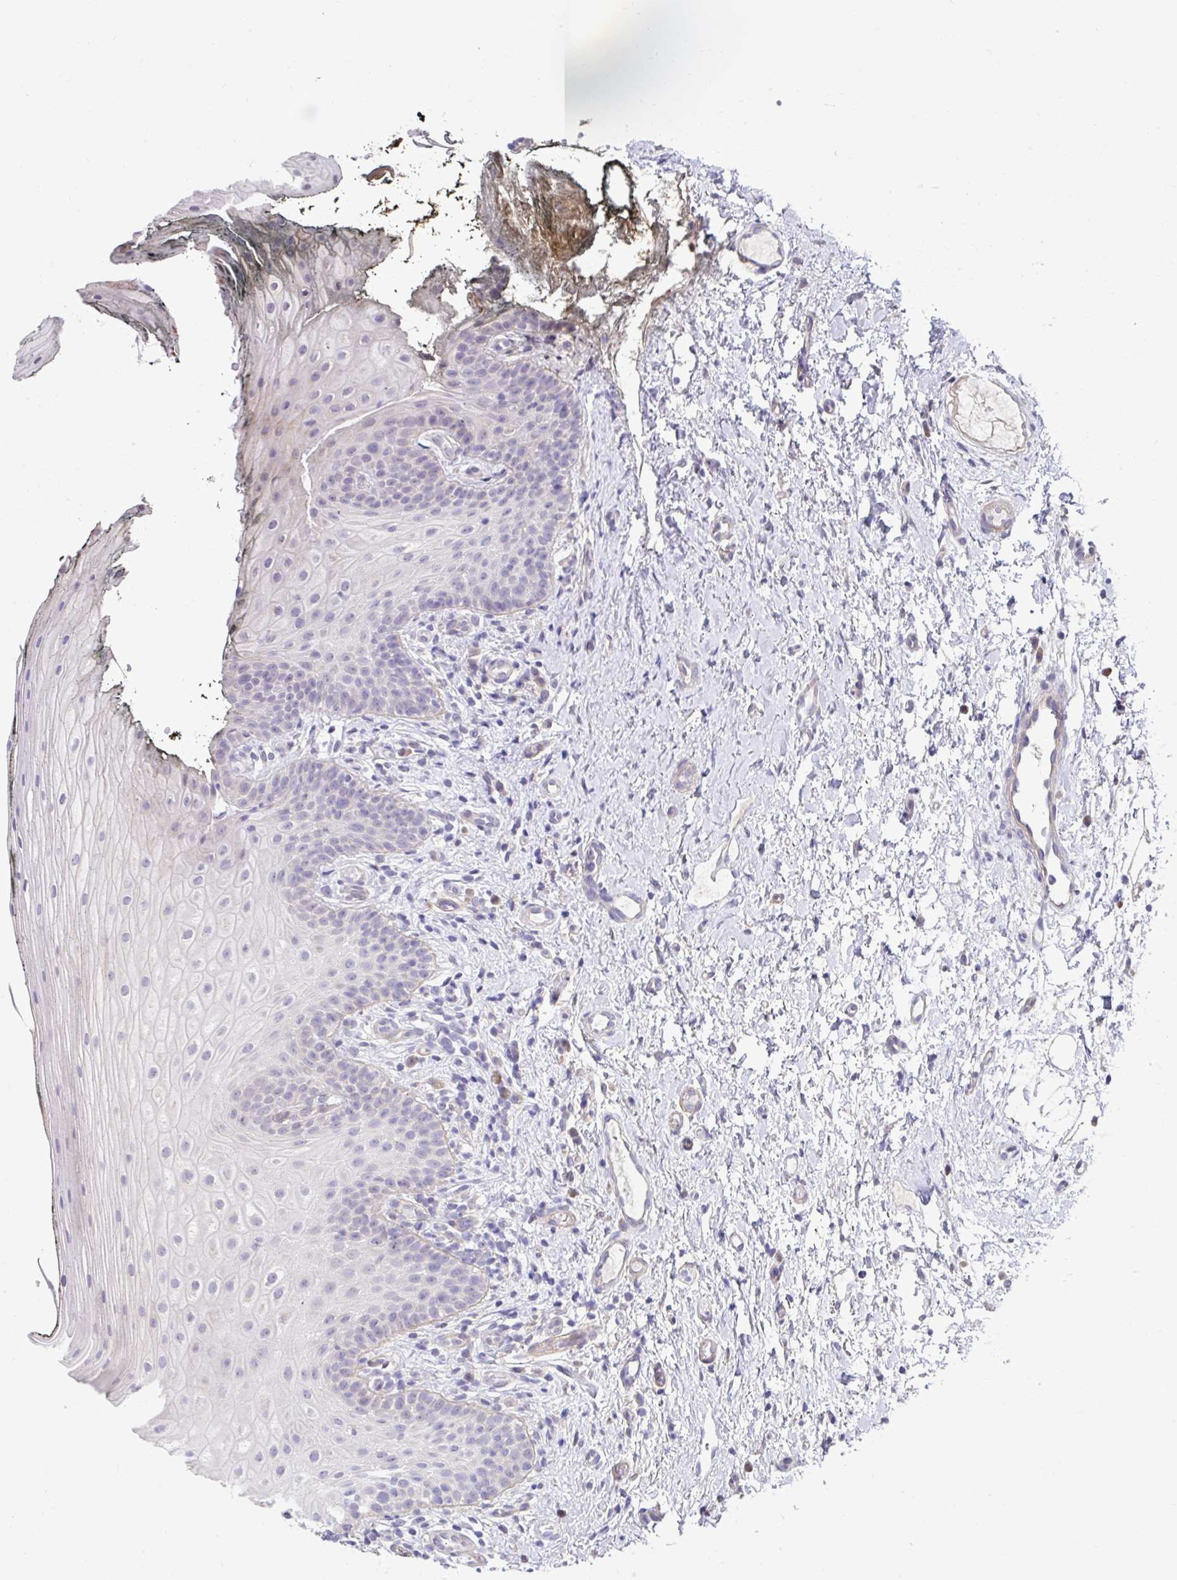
{"staining": {"intensity": "weak", "quantity": "<25%", "location": "cytoplasmic/membranous"}, "tissue": "oral mucosa", "cell_type": "Squamous epithelial cells", "image_type": "normal", "snomed": [{"axis": "morphology", "description": "Normal tissue, NOS"}, {"axis": "topography", "description": "Oral tissue"}], "caption": "Immunohistochemistry (IHC) of normal oral mucosa displays no positivity in squamous epithelial cells.", "gene": "NT5C1B", "patient": {"sex": "male", "age": 75}}